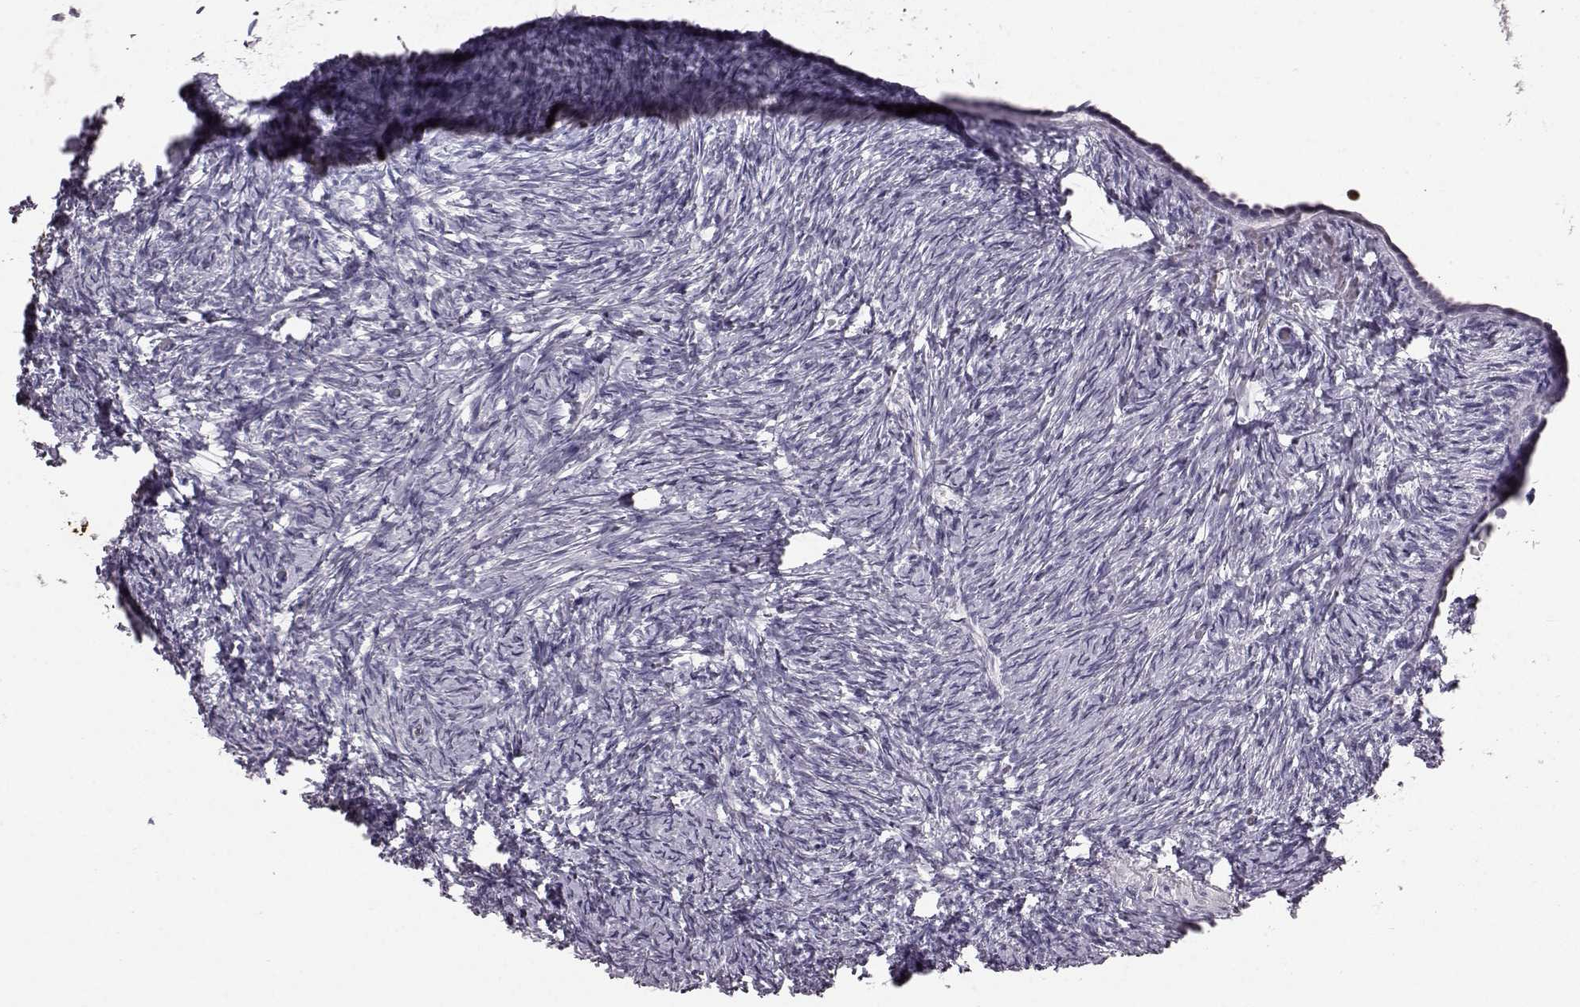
{"staining": {"intensity": "negative", "quantity": "none", "location": "none"}, "tissue": "ovary", "cell_type": "Ovarian stroma cells", "image_type": "normal", "snomed": [{"axis": "morphology", "description": "Normal tissue, NOS"}, {"axis": "topography", "description": "Ovary"}], "caption": "IHC image of benign ovary: human ovary stained with DAB exhibits no significant protein positivity in ovarian stroma cells. (DAB immunohistochemistry (IHC) visualized using brightfield microscopy, high magnification).", "gene": "FUT4", "patient": {"sex": "female", "age": 39}}